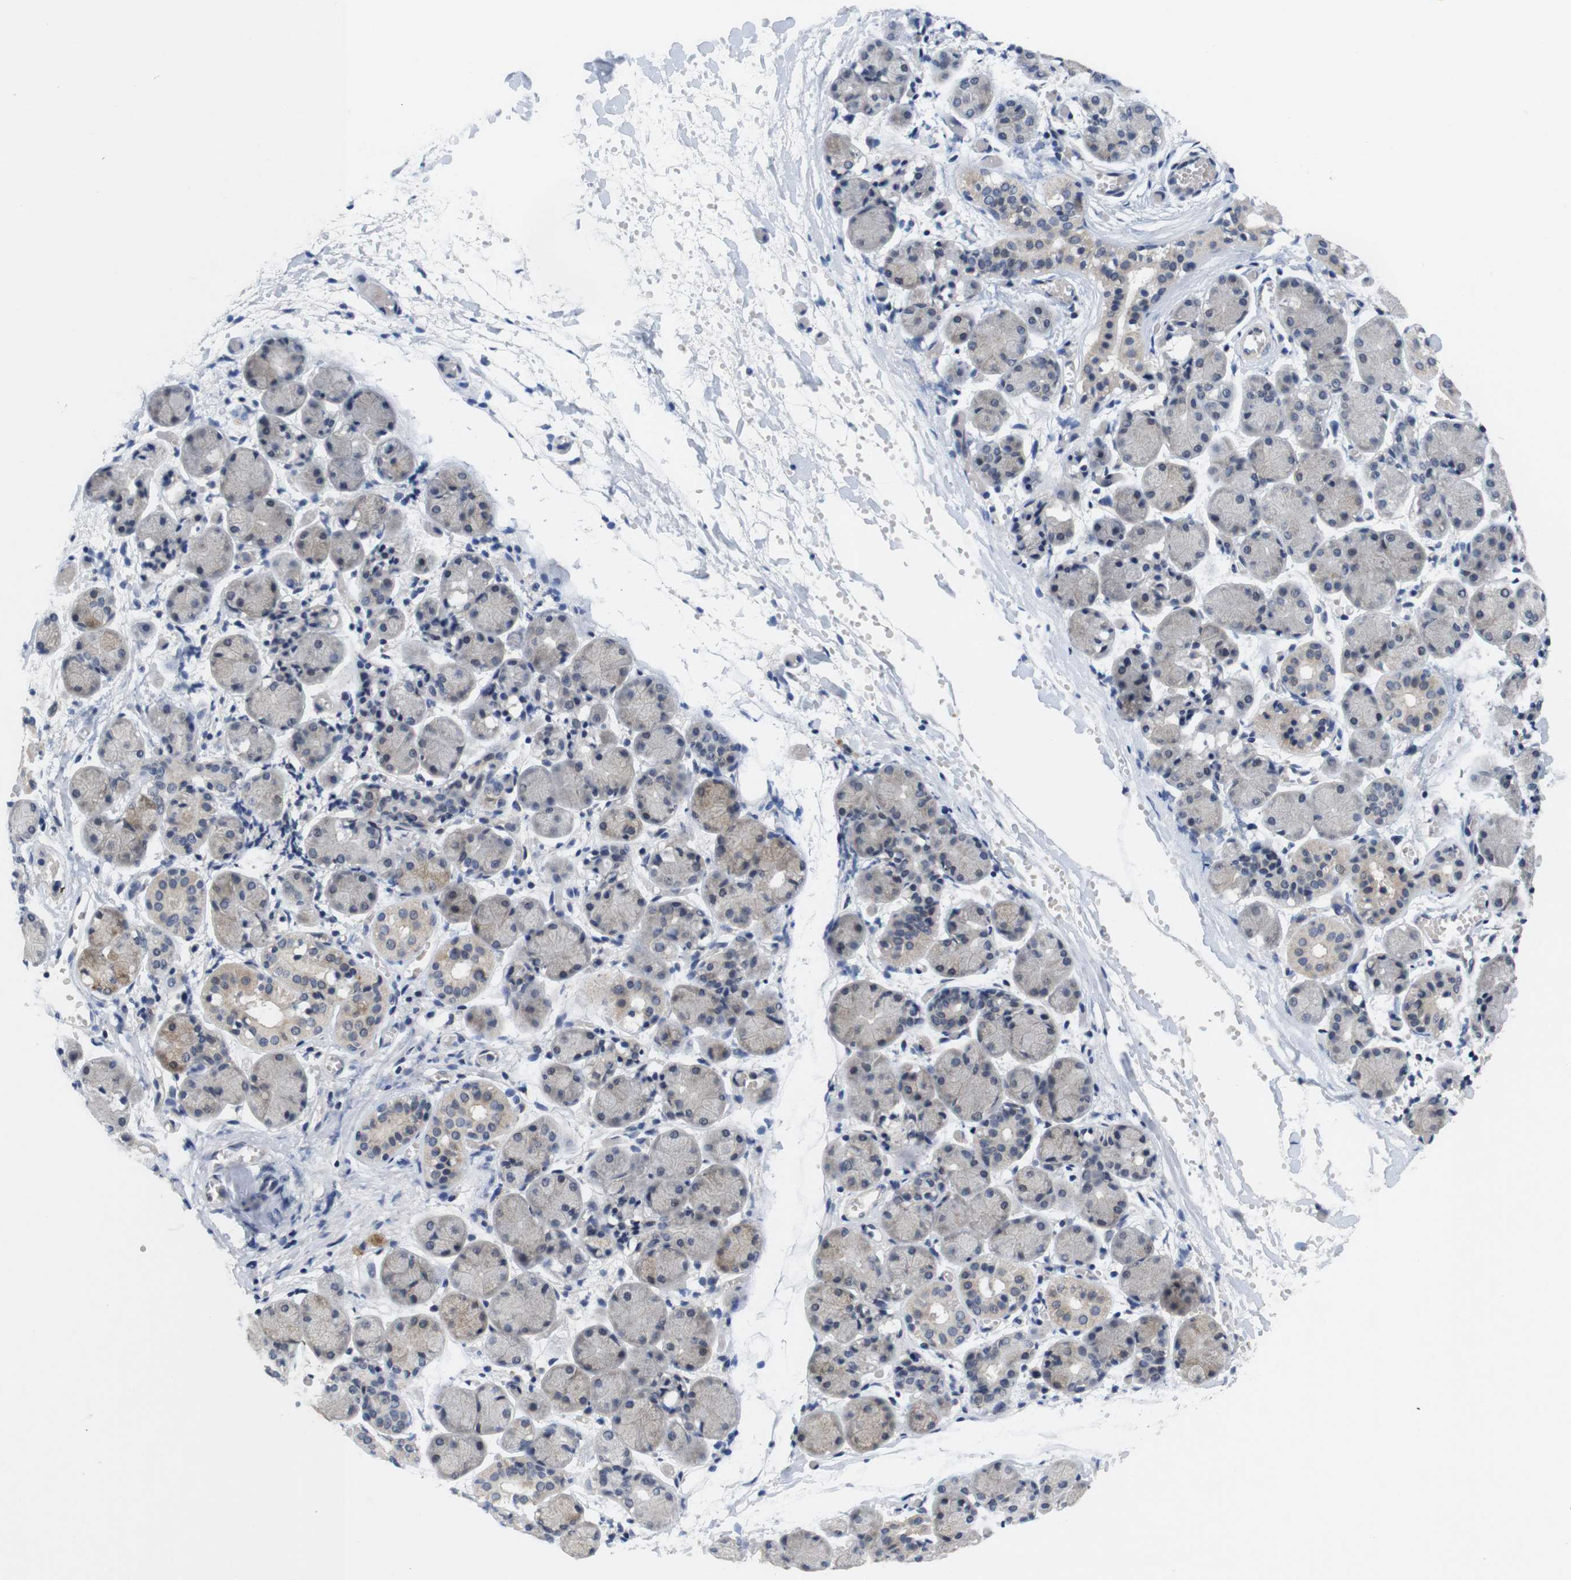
{"staining": {"intensity": "weak", "quantity": "<25%", "location": "cytoplasmic/membranous"}, "tissue": "salivary gland", "cell_type": "Glandular cells", "image_type": "normal", "snomed": [{"axis": "morphology", "description": "Normal tissue, NOS"}, {"axis": "topography", "description": "Salivary gland"}], "caption": "Immunohistochemistry of normal human salivary gland shows no expression in glandular cells.", "gene": "SKP2", "patient": {"sex": "female", "age": 24}}